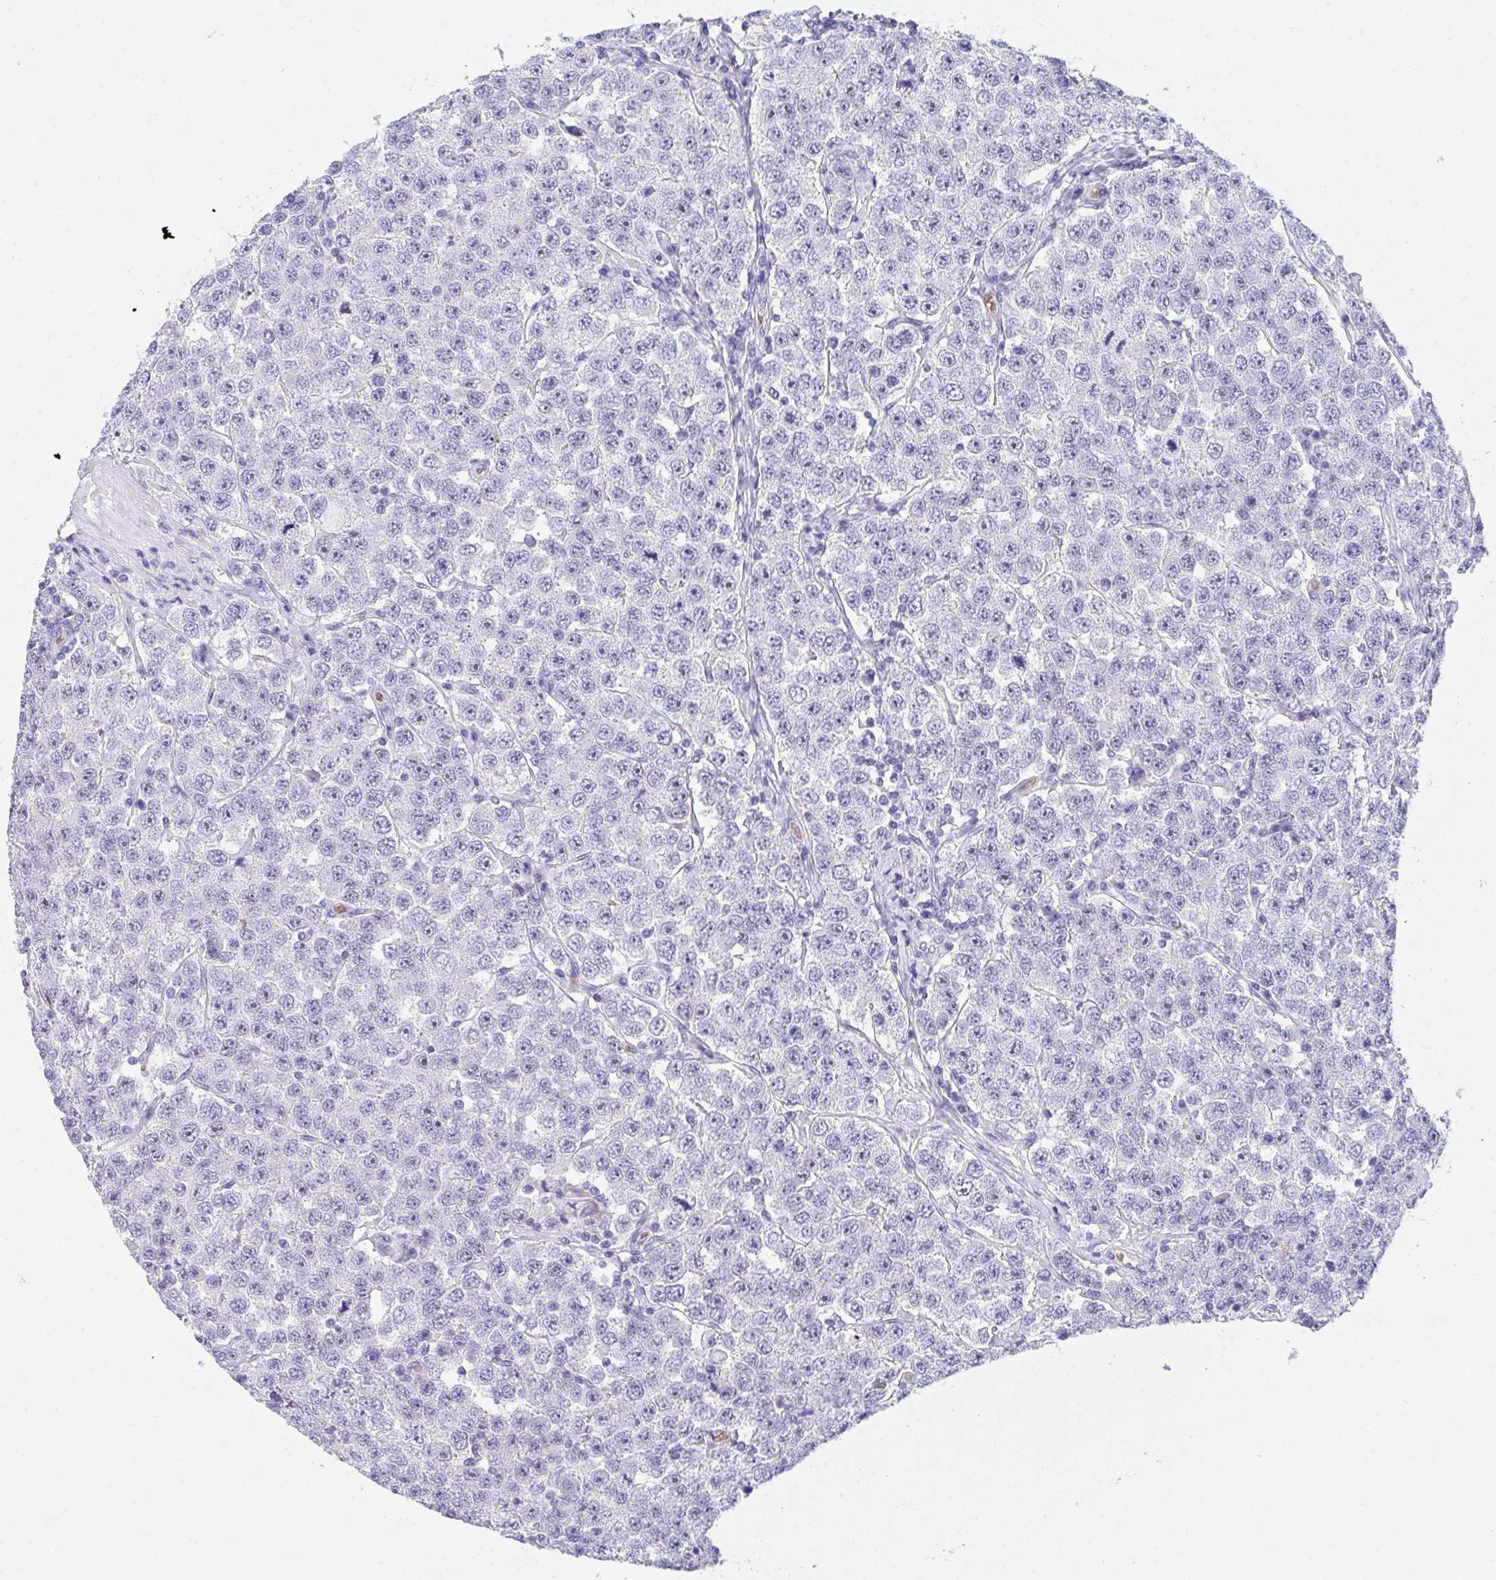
{"staining": {"intensity": "negative", "quantity": "none", "location": "none"}, "tissue": "testis cancer", "cell_type": "Tumor cells", "image_type": "cancer", "snomed": [{"axis": "morphology", "description": "Seminoma, NOS"}, {"axis": "topography", "description": "Testis"}], "caption": "A histopathology image of testis cancer stained for a protein shows no brown staining in tumor cells.", "gene": "ANK1", "patient": {"sex": "male", "age": 28}}